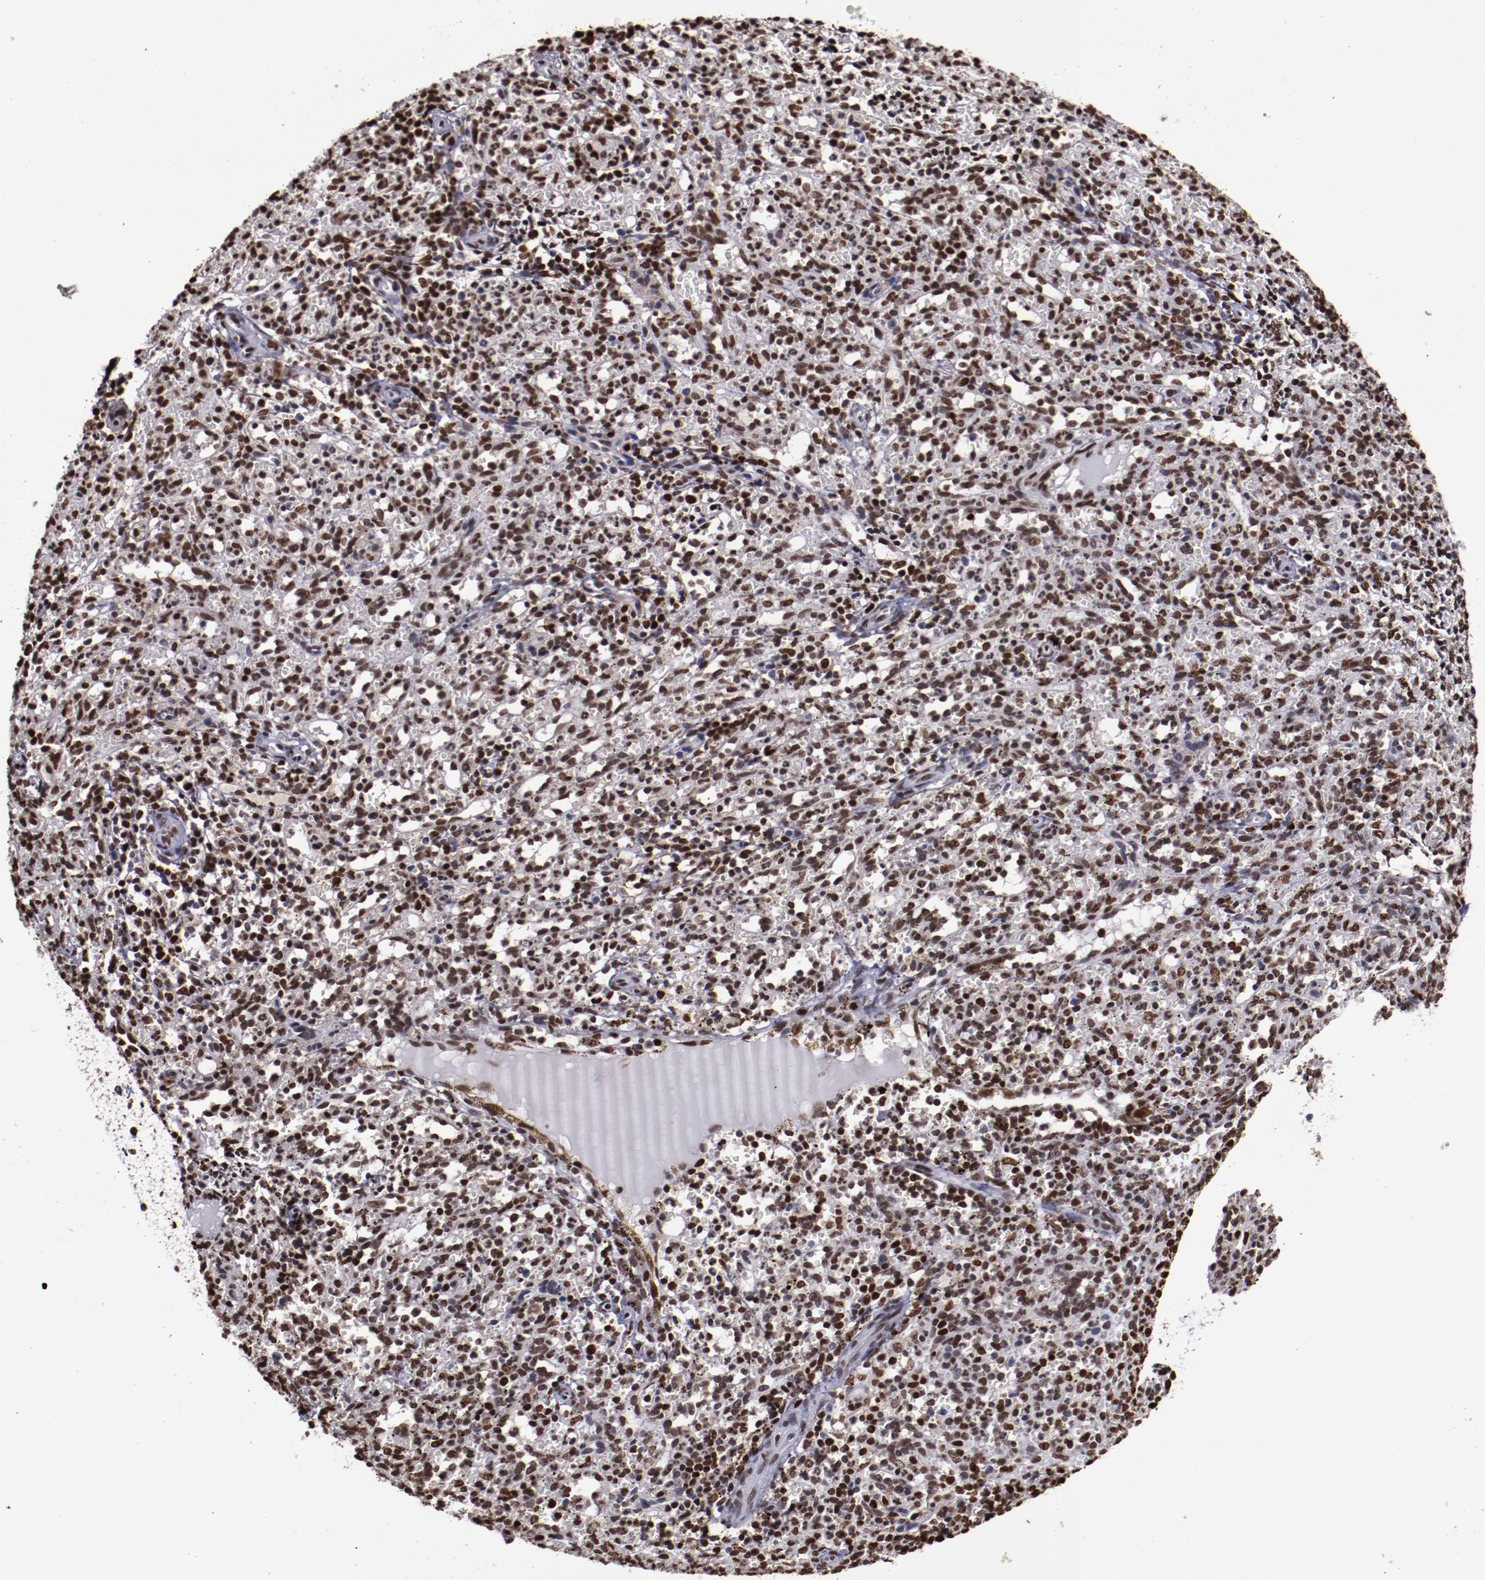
{"staining": {"intensity": "weak", "quantity": "25%-75%", "location": "nuclear"}, "tissue": "spleen", "cell_type": "Cells in red pulp", "image_type": "normal", "snomed": [{"axis": "morphology", "description": "Normal tissue, NOS"}, {"axis": "topography", "description": "Spleen"}], "caption": "A histopathology image of spleen stained for a protein displays weak nuclear brown staining in cells in red pulp. (brown staining indicates protein expression, while blue staining denotes nuclei).", "gene": "APEX1", "patient": {"sex": "female", "age": 10}}